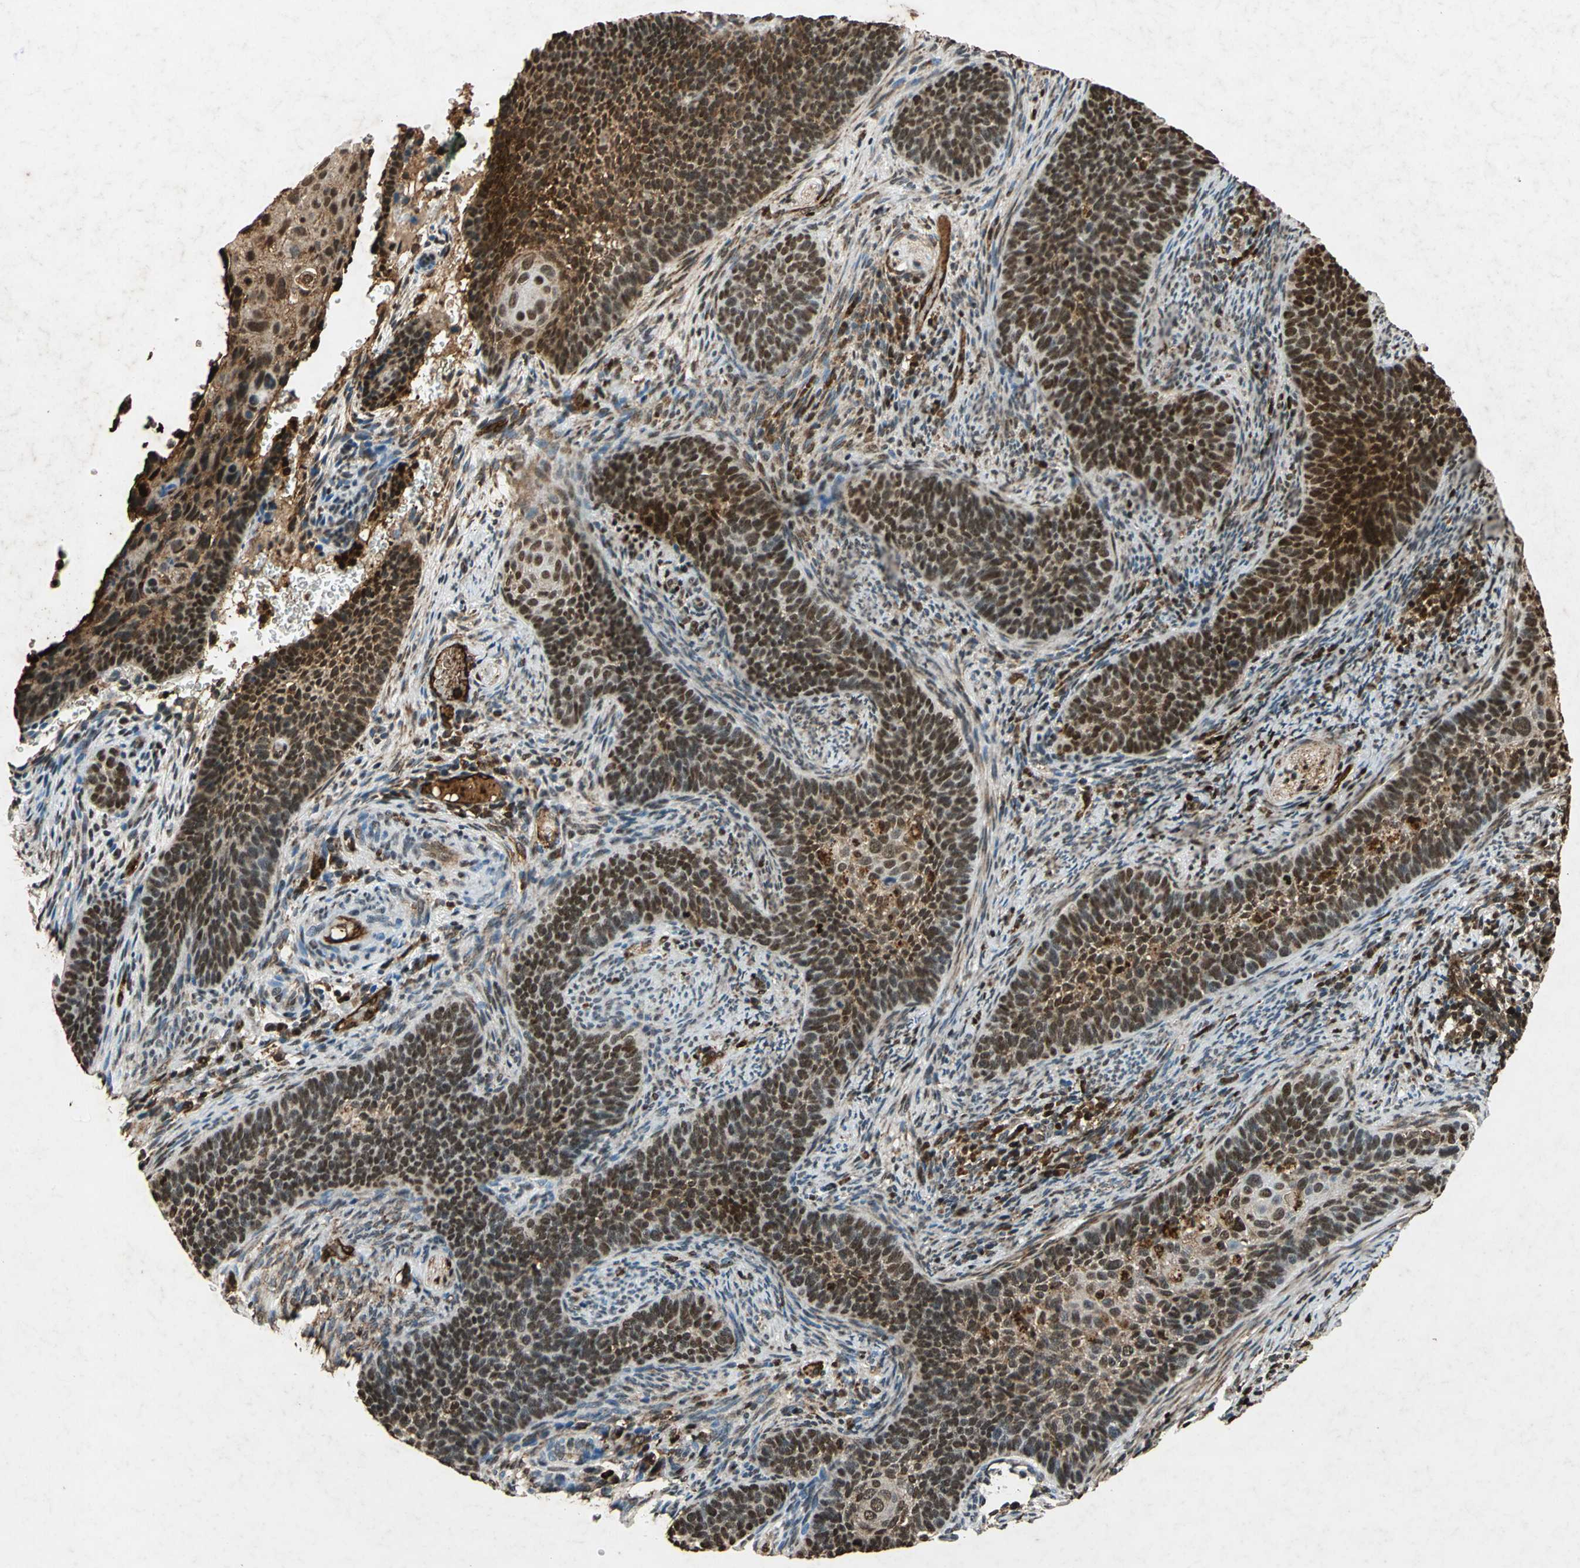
{"staining": {"intensity": "moderate", "quantity": ">75%", "location": "cytoplasmic/membranous,nuclear"}, "tissue": "cervical cancer", "cell_type": "Tumor cells", "image_type": "cancer", "snomed": [{"axis": "morphology", "description": "Squamous cell carcinoma, NOS"}, {"axis": "topography", "description": "Cervix"}], "caption": "A medium amount of moderate cytoplasmic/membranous and nuclear staining is appreciated in about >75% of tumor cells in squamous cell carcinoma (cervical) tissue. (Stains: DAB (3,3'-diaminobenzidine) in brown, nuclei in blue, Microscopy: brightfield microscopy at high magnification).", "gene": "ANP32A", "patient": {"sex": "female", "age": 33}}